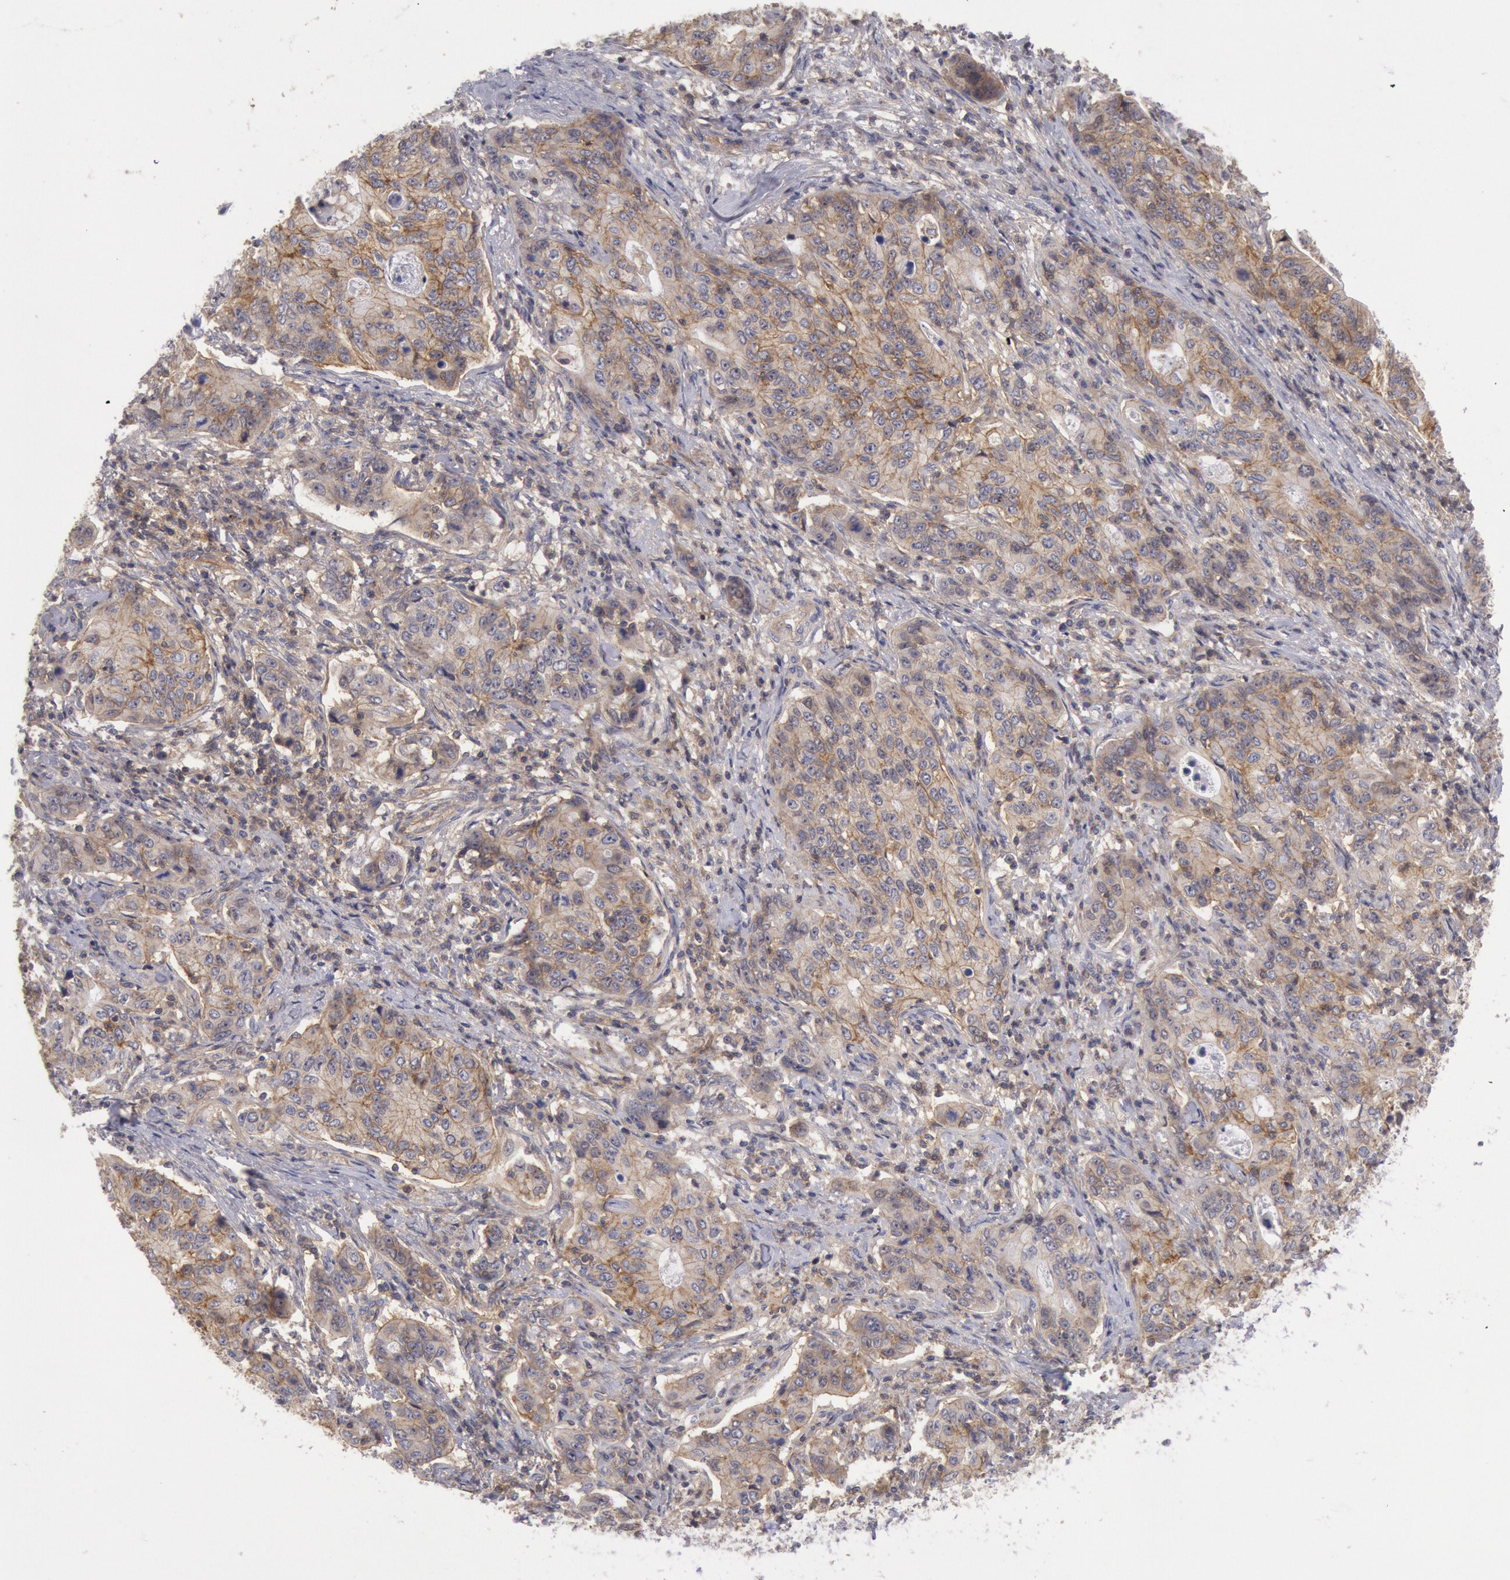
{"staining": {"intensity": "moderate", "quantity": ">75%", "location": "cytoplasmic/membranous"}, "tissue": "stomach cancer", "cell_type": "Tumor cells", "image_type": "cancer", "snomed": [{"axis": "morphology", "description": "Adenocarcinoma, NOS"}, {"axis": "topography", "description": "Esophagus"}, {"axis": "topography", "description": "Stomach"}], "caption": "IHC (DAB (3,3'-diaminobenzidine)) staining of human stomach cancer displays moderate cytoplasmic/membranous protein positivity in about >75% of tumor cells.", "gene": "STX4", "patient": {"sex": "male", "age": 74}}